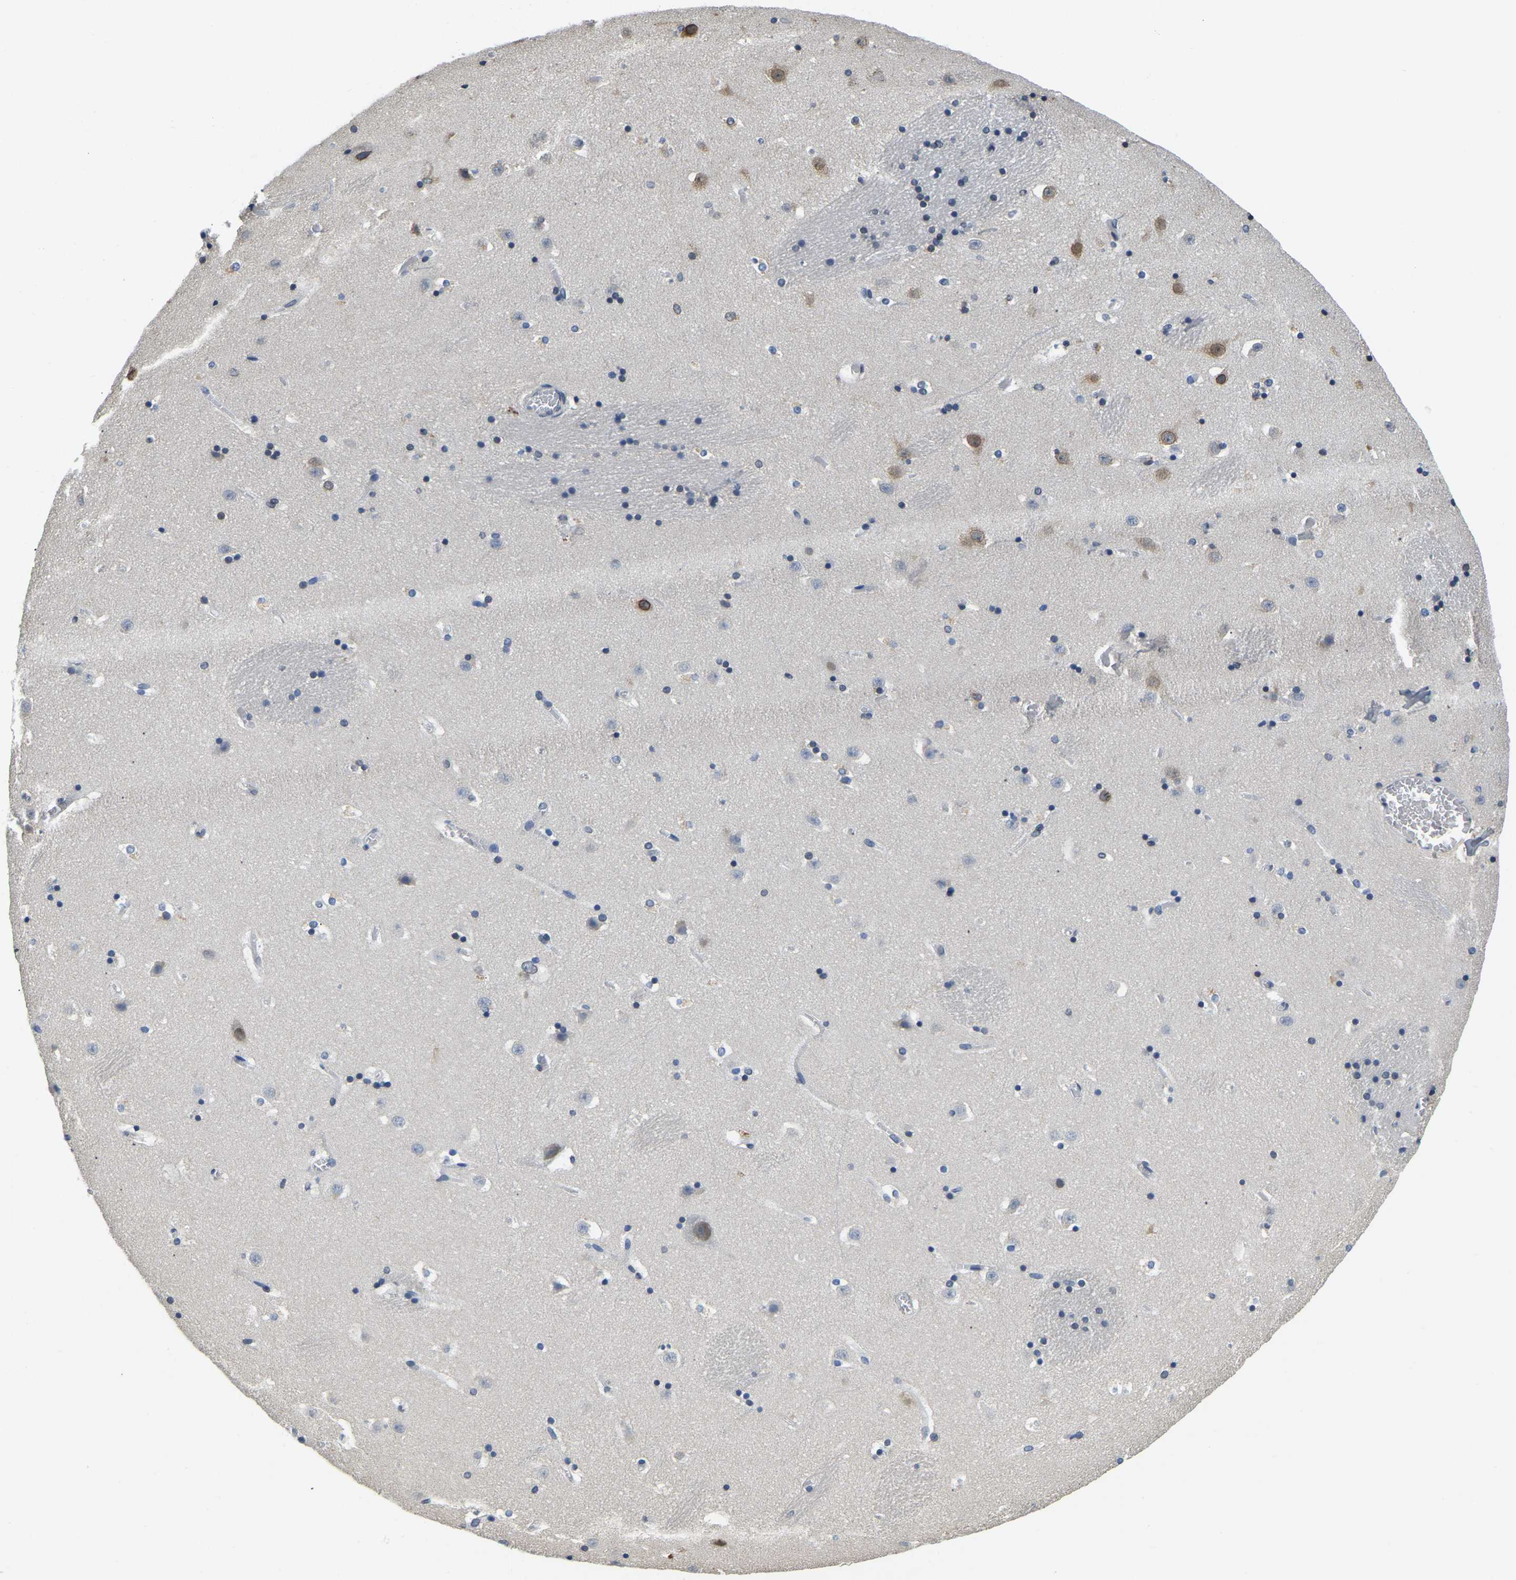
{"staining": {"intensity": "moderate", "quantity": "<25%", "location": "cytoplasmic/membranous,nuclear"}, "tissue": "caudate", "cell_type": "Glial cells", "image_type": "normal", "snomed": [{"axis": "morphology", "description": "Normal tissue, NOS"}, {"axis": "topography", "description": "Lateral ventricle wall"}], "caption": "The photomicrograph shows immunohistochemical staining of benign caudate. There is moderate cytoplasmic/membranous,nuclear expression is identified in approximately <25% of glial cells. The staining was performed using DAB (3,3'-diaminobenzidine) to visualize the protein expression in brown, while the nuclei were stained in blue with hematoxylin (Magnification: 20x).", "gene": "RANBP2", "patient": {"sex": "male", "age": 45}}